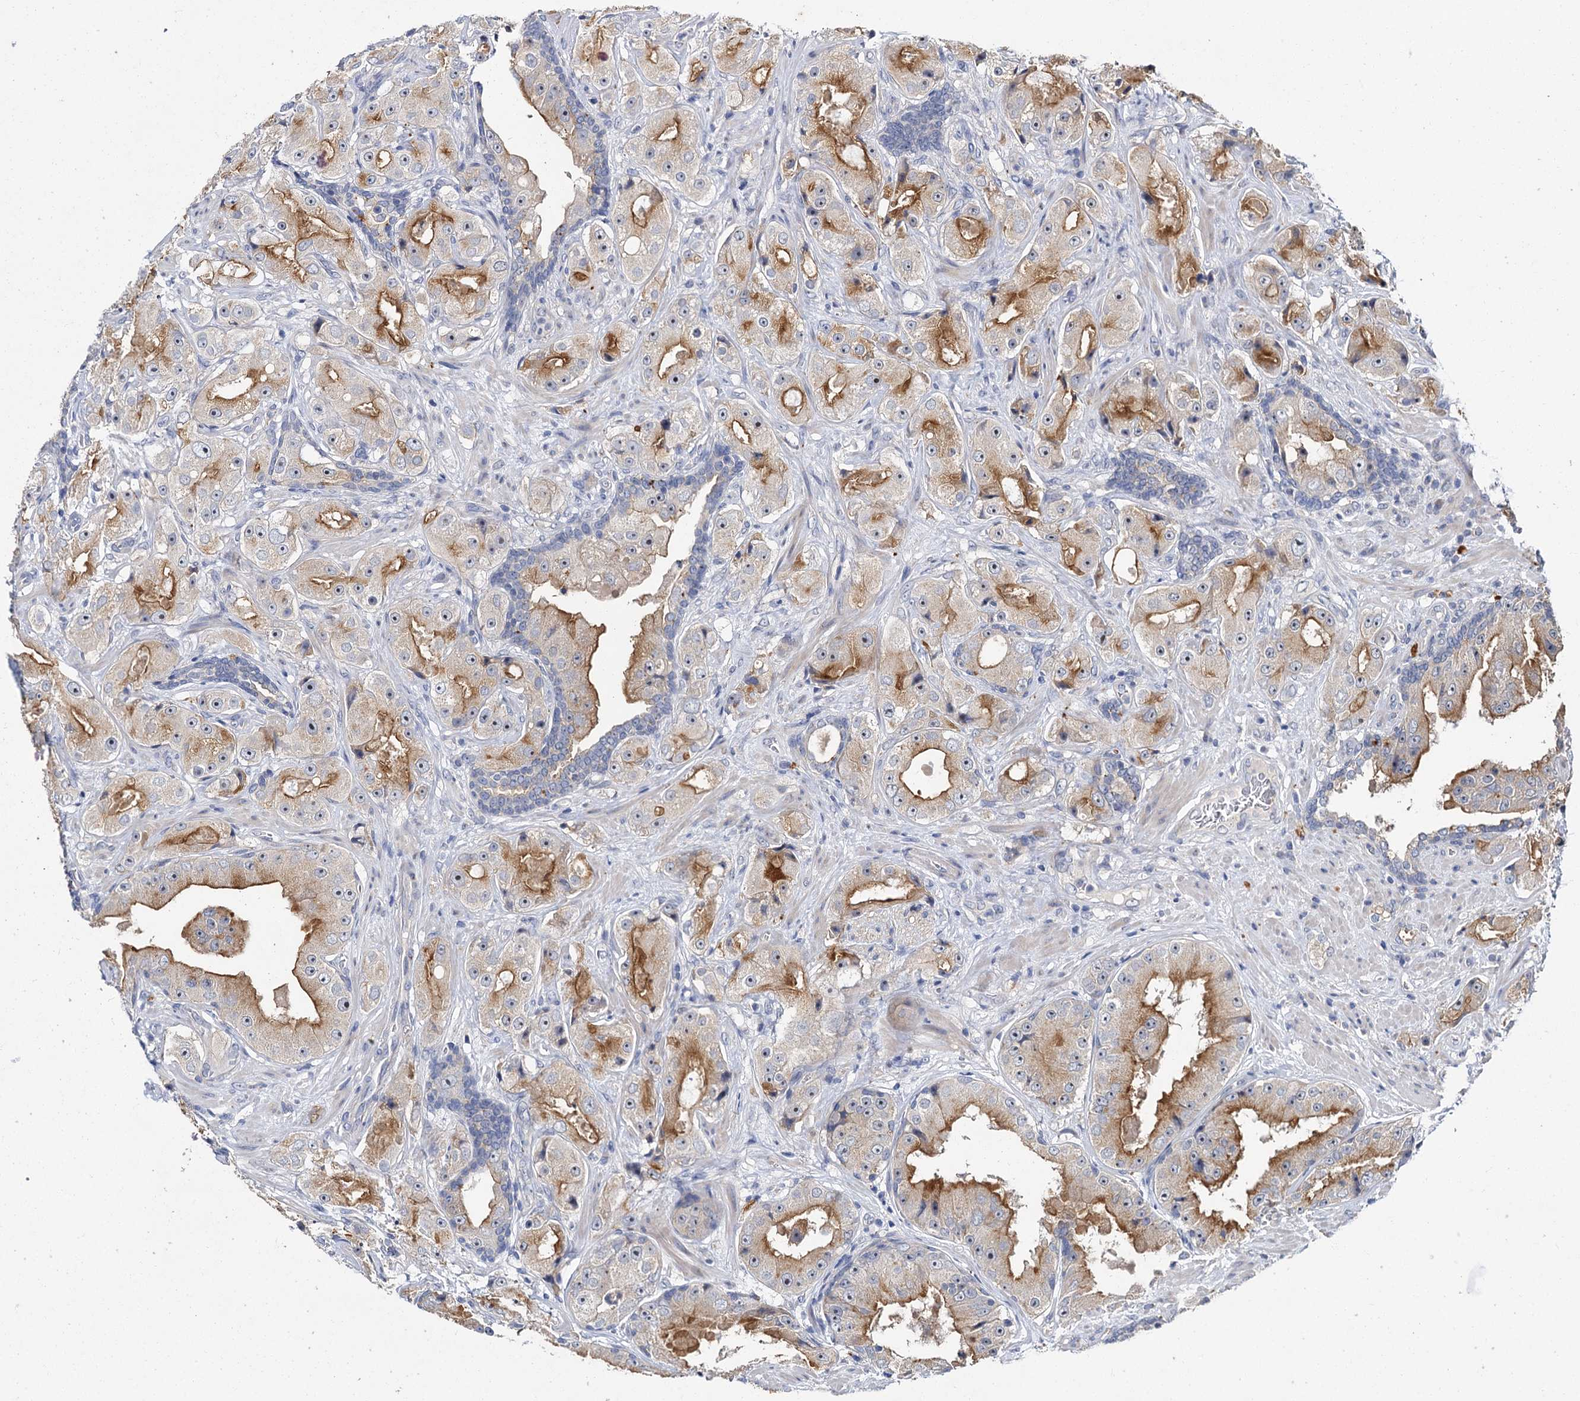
{"staining": {"intensity": "moderate", "quantity": "25%-75%", "location": "cytoplasmic/membranous"}, "tissue": "prostate cancer", "cell_type": "Tumor cells", "image_type": "cancer", "snomed": [{"axis": "morphology", "description": "Adenocarcinoma, High grade"}, {"axis": "topography", "description": "Prostate"}], "caption": "IHC (DAB) staining of prostate high-grade adenocarcinoma reveals moderate cytoplasmic/membranous protein expression in approximately 25%-75% of tumor cells. The staining is performed using DAB (3,3'-diaminobenzidine) brown chromogen to label protein expression. The nuclei are counter-stained blue using hematoxylin.", "gene": "ATP9A", "patient": {"sex": "male", "age": 73}}